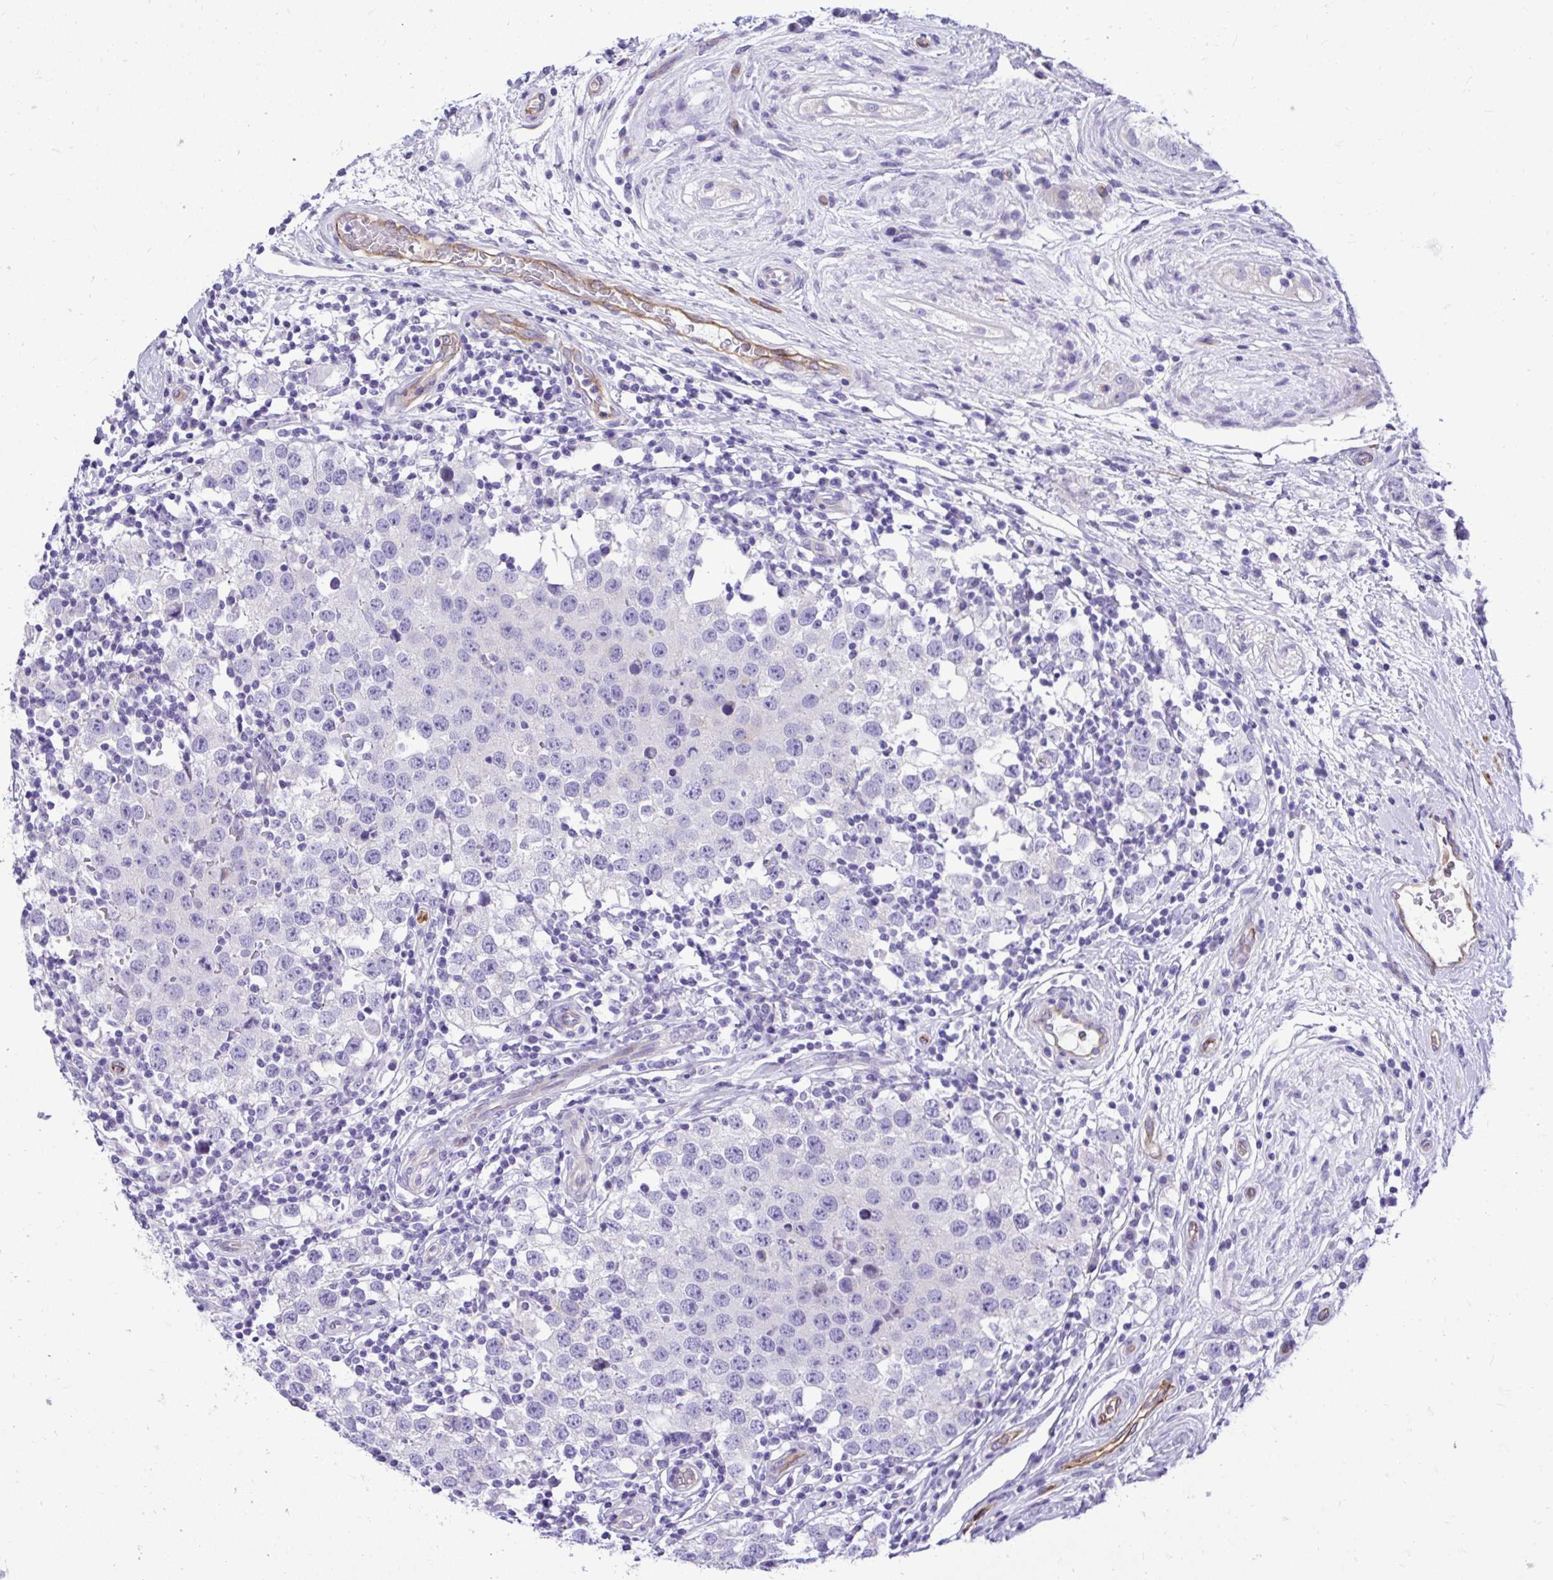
{"staining": {"intensity": "negative", "quantity": "none", "location": "none"}, "tissue": "testis cancer", "cell_type": "Tumor cells", "image_type": "cancer", "snomed": [{"axis": "morphology", "description": "Seminoma, NOS"}, {"axis": "topography", "description": "Testis"}], "caption": "Testis seminoma was stained to show a protein in brown. There is no significant expression in tumor cells.", "gene": "ABCG2", "patient": {"sex": "male", "age": 34}}